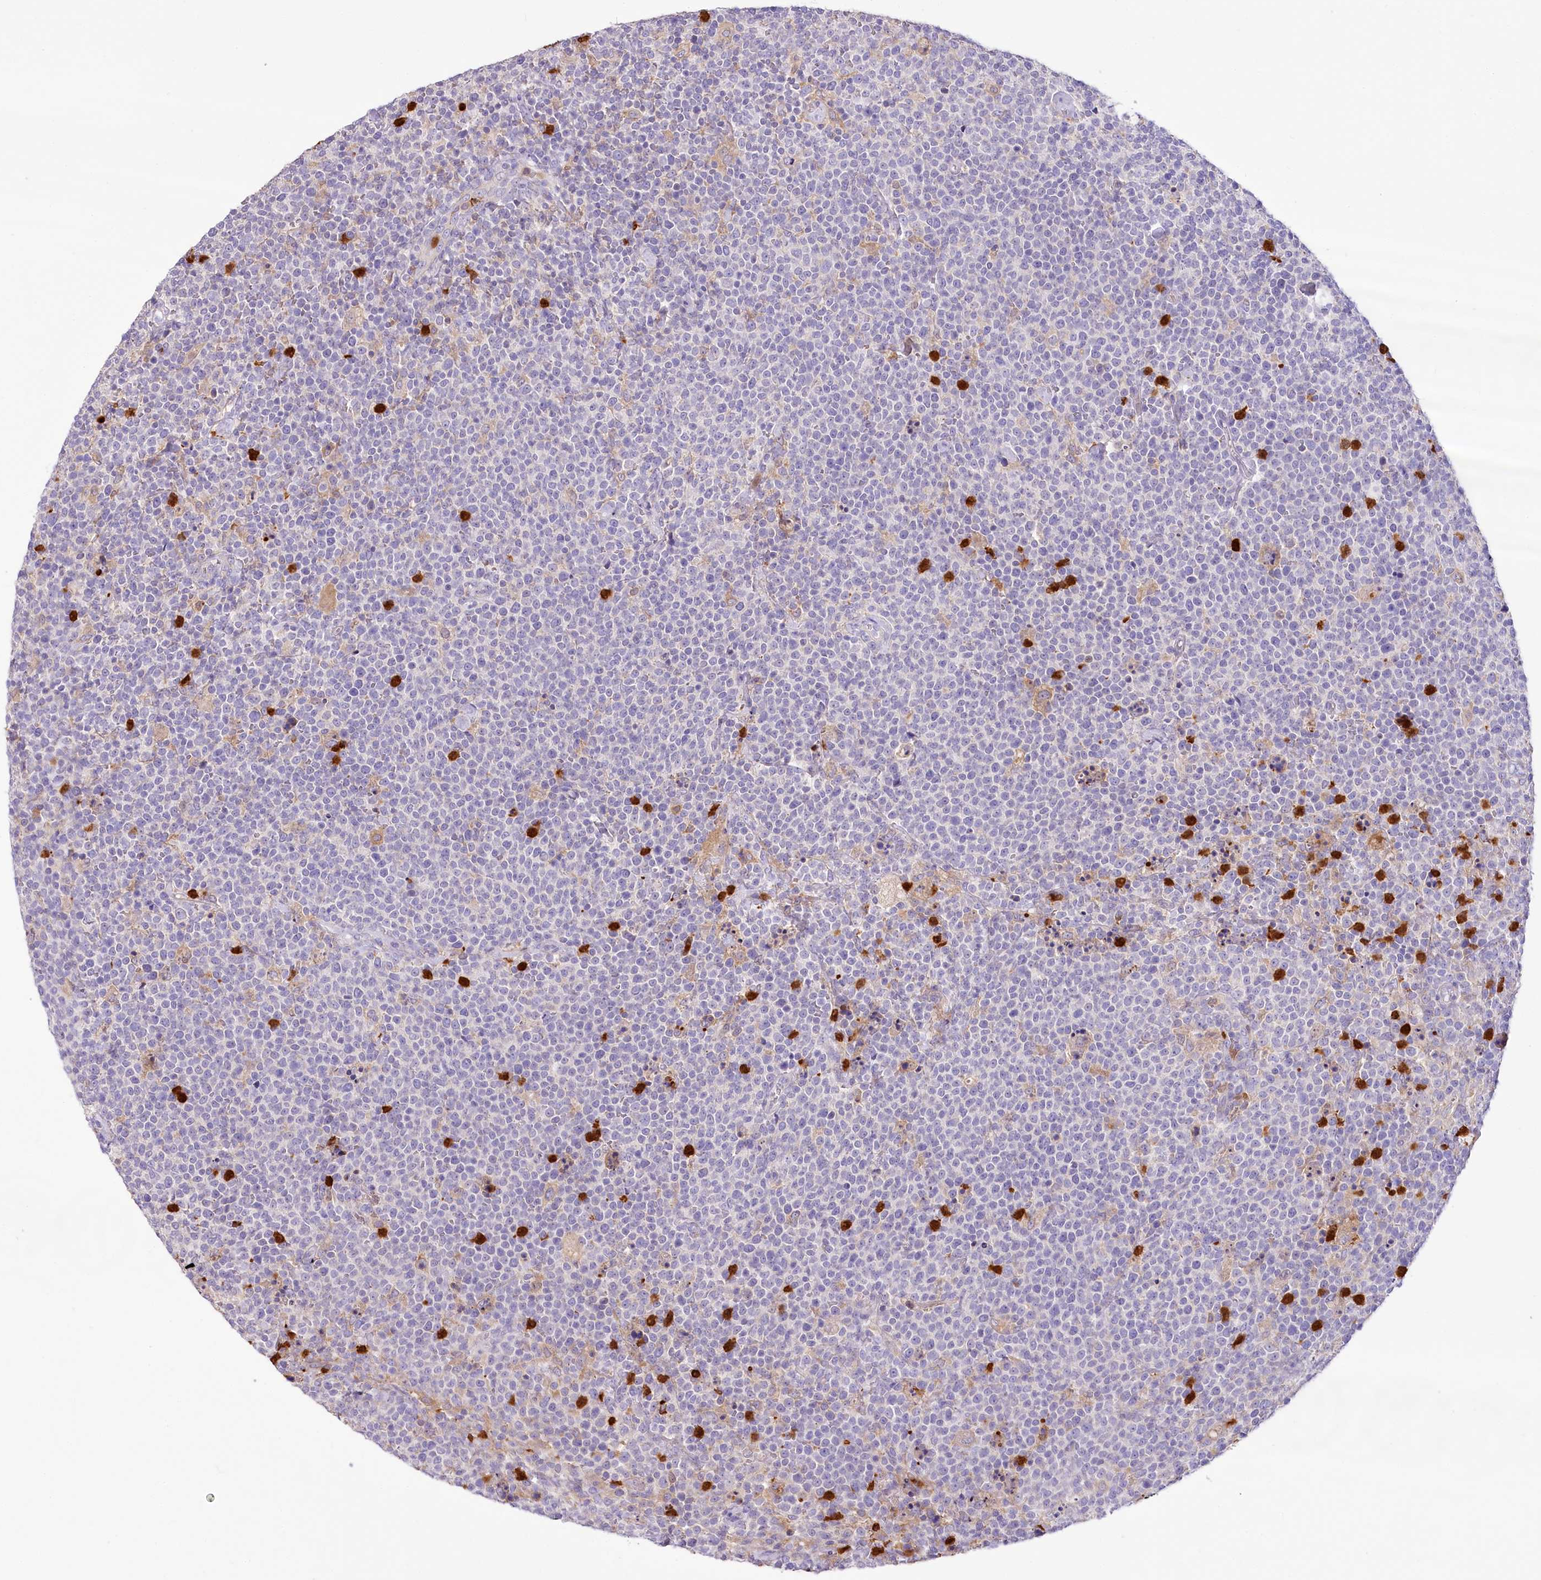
{"staining": {"intensity": "negative", "quantity": "none", "location": "none"}, "tissue": "lymphoma", "cell_type": "Tumor cells", "image_type": "cancer", "snomed": [{"axis": "morphology", "description": "Malignant lymphoma, non-Hodgkin's type, High grade"}, {"axis": "topography", "description": "Lymph node"}], "caption": "Immunohistochemistry (IHC) histopathology image of neoplastic tissue: human lymphoma stained with DAB (3,3'-diaminobenzidine) demonstrates no significant protein positivity in tumor cells.", "gene": "DPYD", "patient": {"sex": "male", "age": 61}}